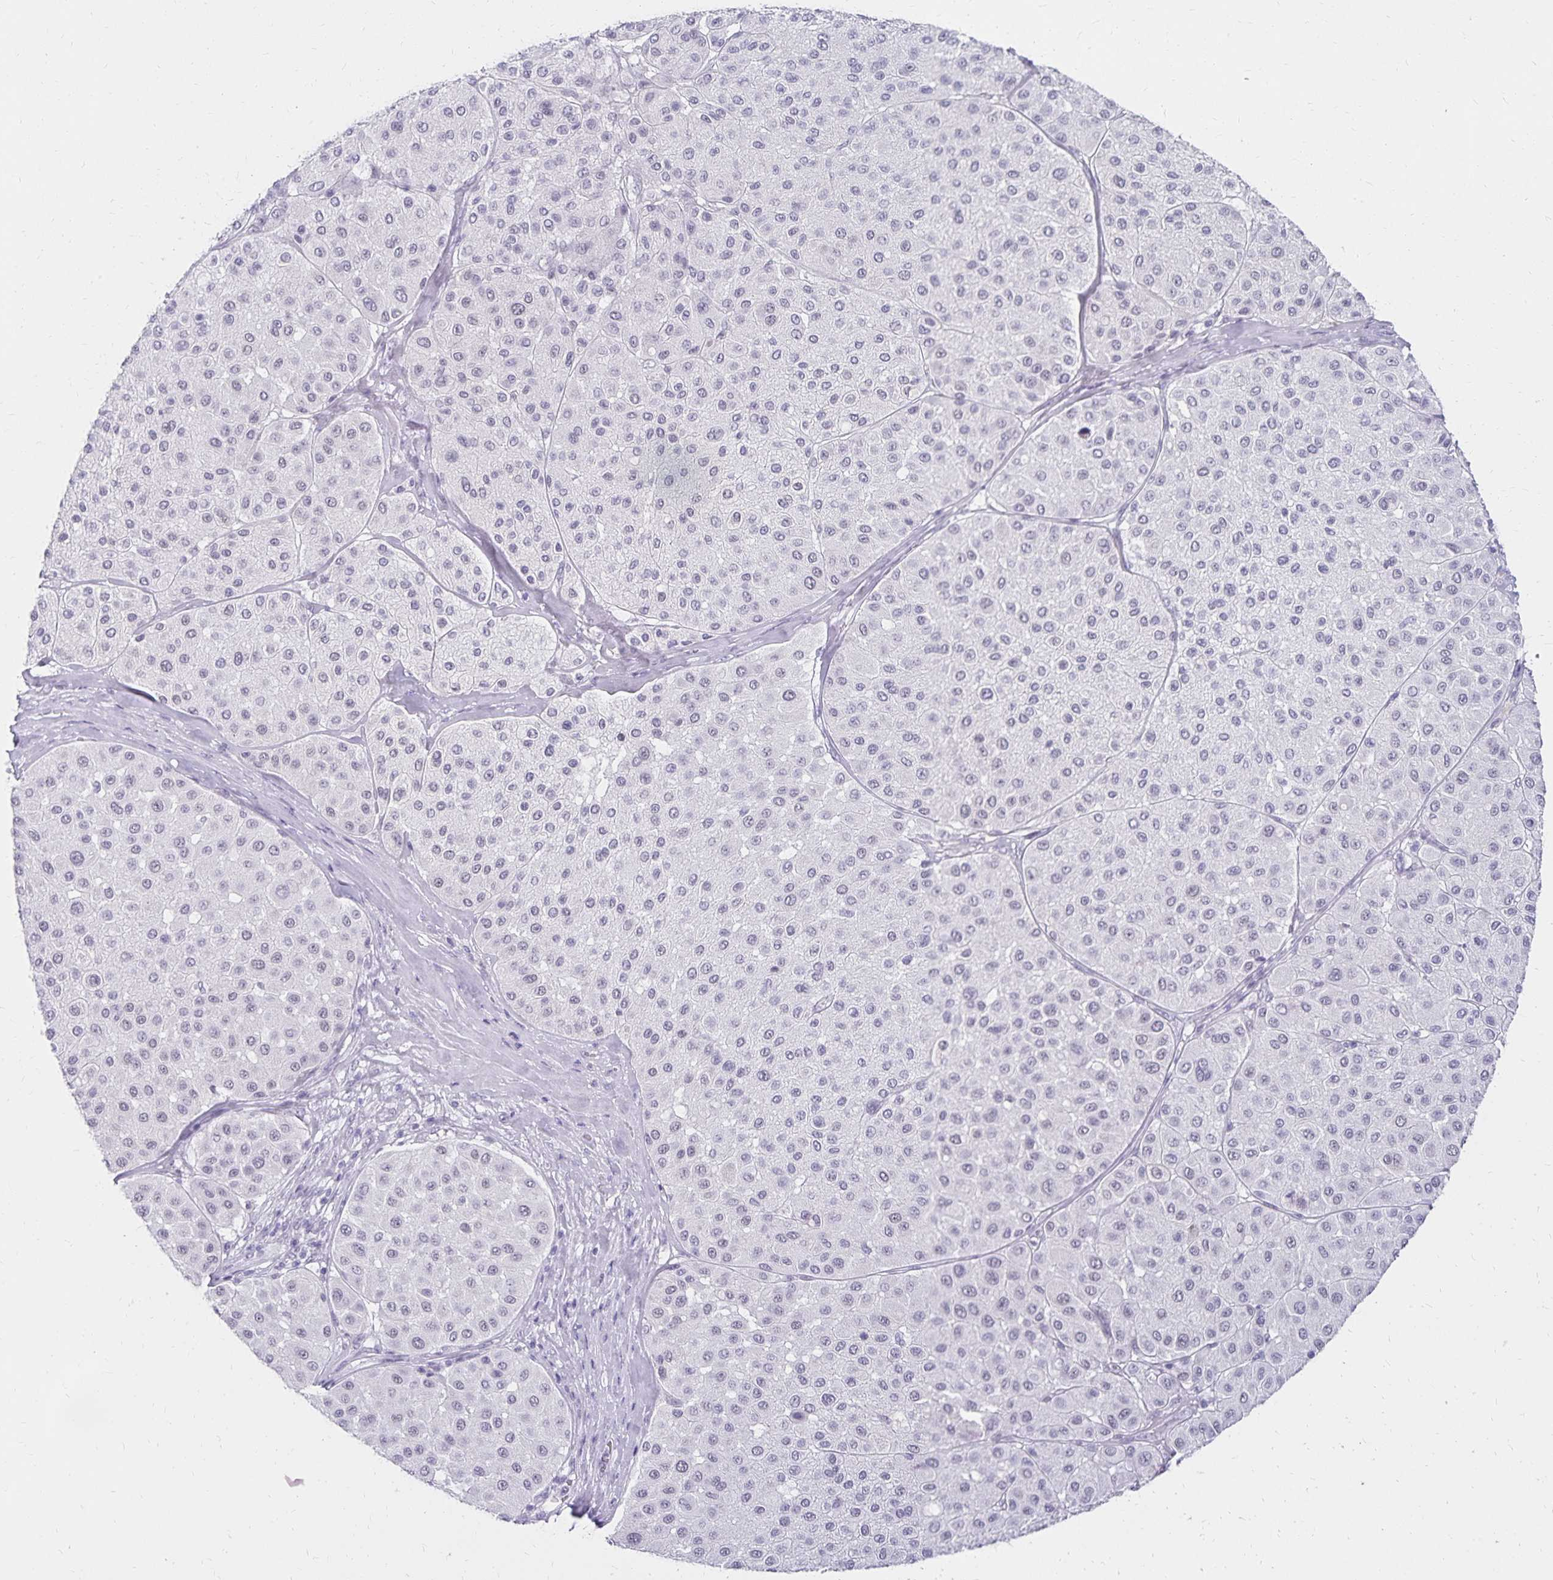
{"staining": {"intensity": "negative", "quantity": "none", "location": "none"}, "tissue": "melanoma", "cell_type": "Tumor cells", "image_type": "cancer", "snomed": [{"axis": "morphology", "description": "Malignant melanoma, Metastatic site"}, {"axis": "topography", "description": "Smooth muscle"}], "caption": "DAB (3,3'-diaminobenzidine) immunohistochemical staining of human malignant melanoma (metastatic site) reveals no significant positivity in tumor cells. The staining was performed using DAB (3,3'-diaminobenzidine) to visualize the protein expression in brown, while the nuclei were stained in blue with hematoxylin (Magnification: 20x).", "gene": "C20orf85", "patient": {"sex": "male", "age": 41}}